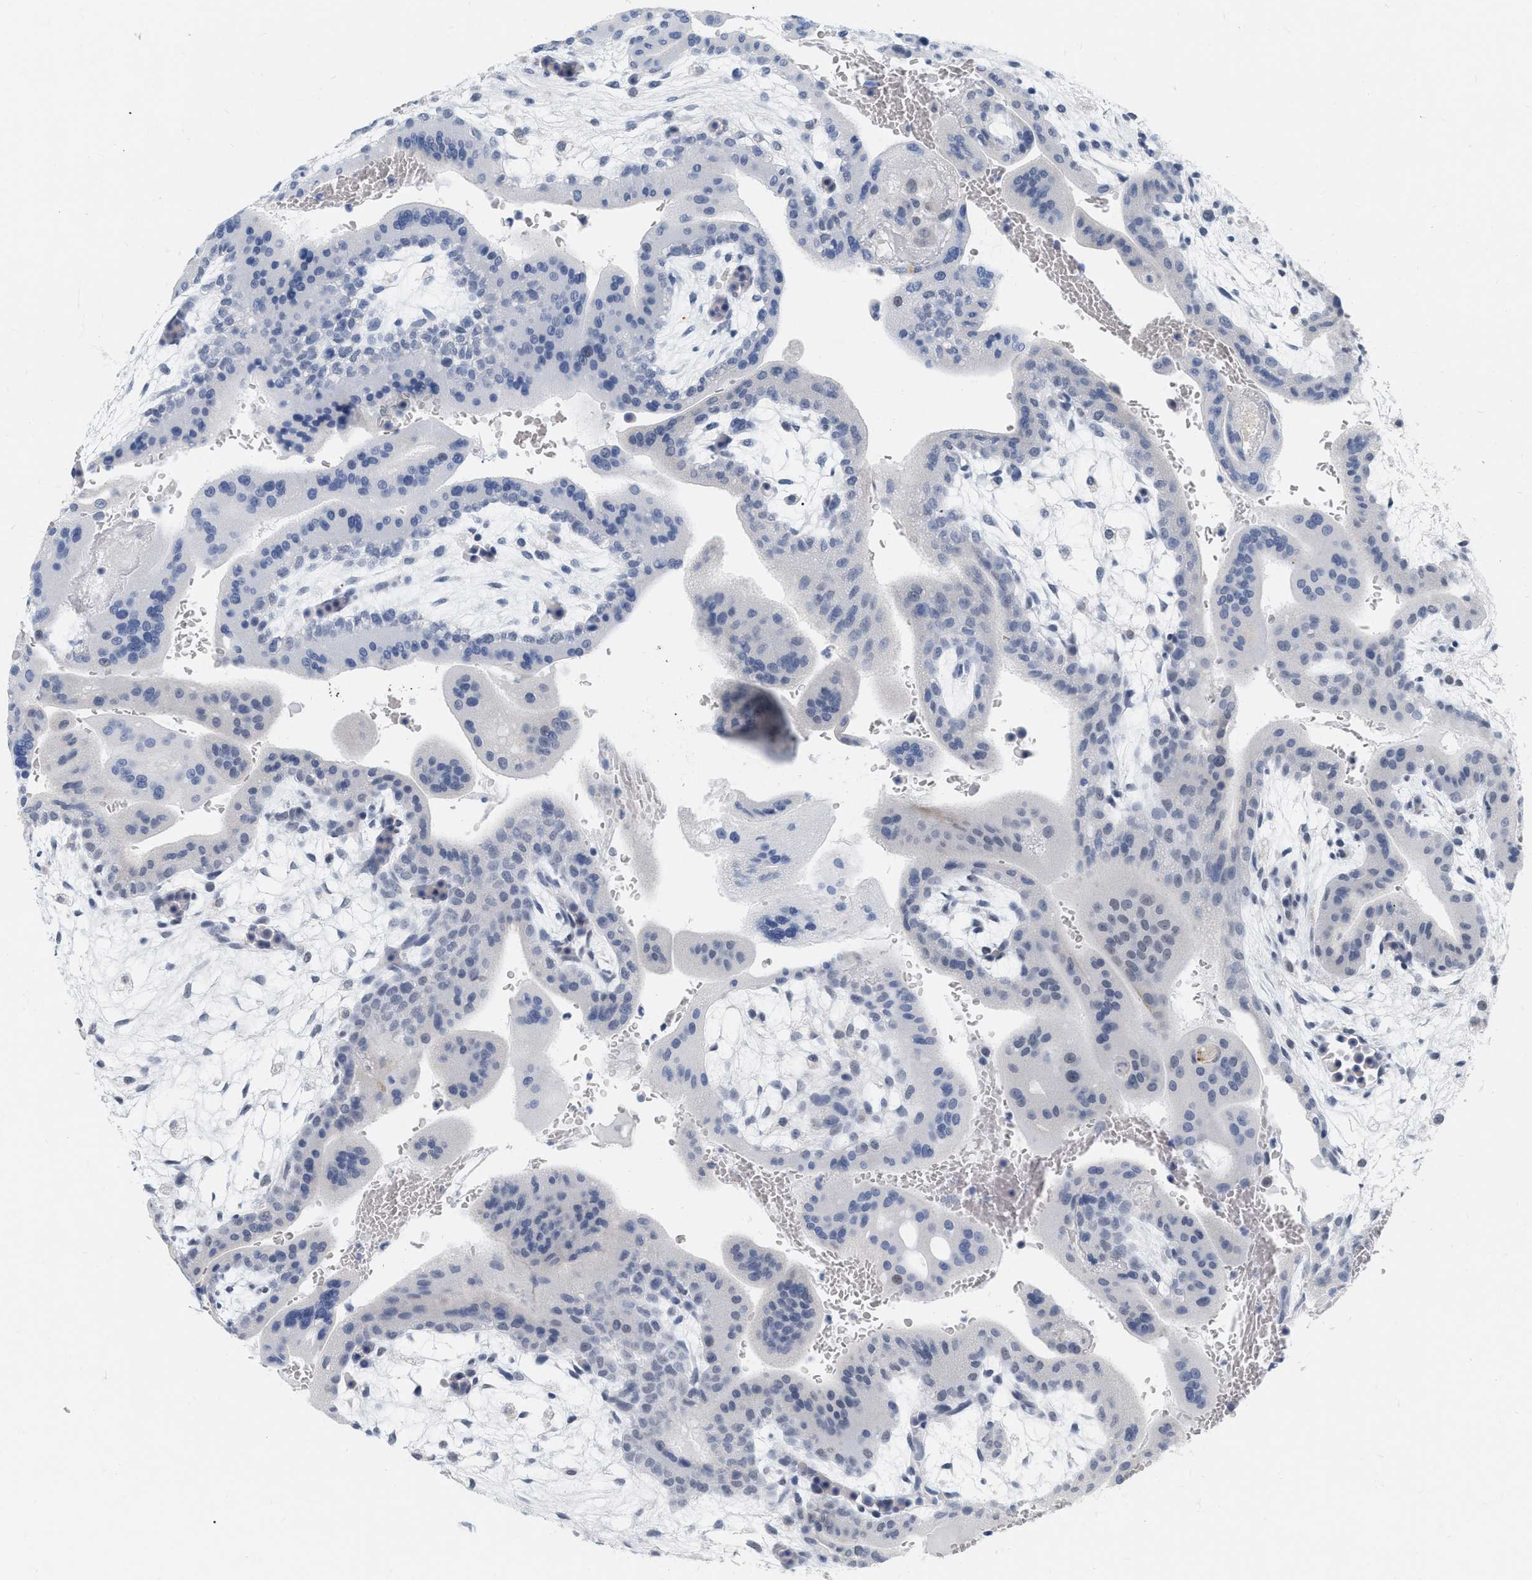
{"staining": {"intensity": "weak", "quantity": "<25%", "location": "cytoplasmic/membranous"}, "tissue": "placenta", "cell_type": "Decidual cells", "image_type": "normal", "snomed": [{"axis": "morphology", "description": "Normal tissue, NOS"}, {"axis": "topography", "description": "Placenta"}], "caption": "High power microscopy photomicrograph of an immunohistochemistry micrograph of normal placenta, revealing no significant staining in decidual cells. (DAB (3,3'-diaminobenzidine) IHC visualized using brightfield microscopy, high magnification).", "gene": "XIRP1", "patient": {"sex": "female", "age": 35}}